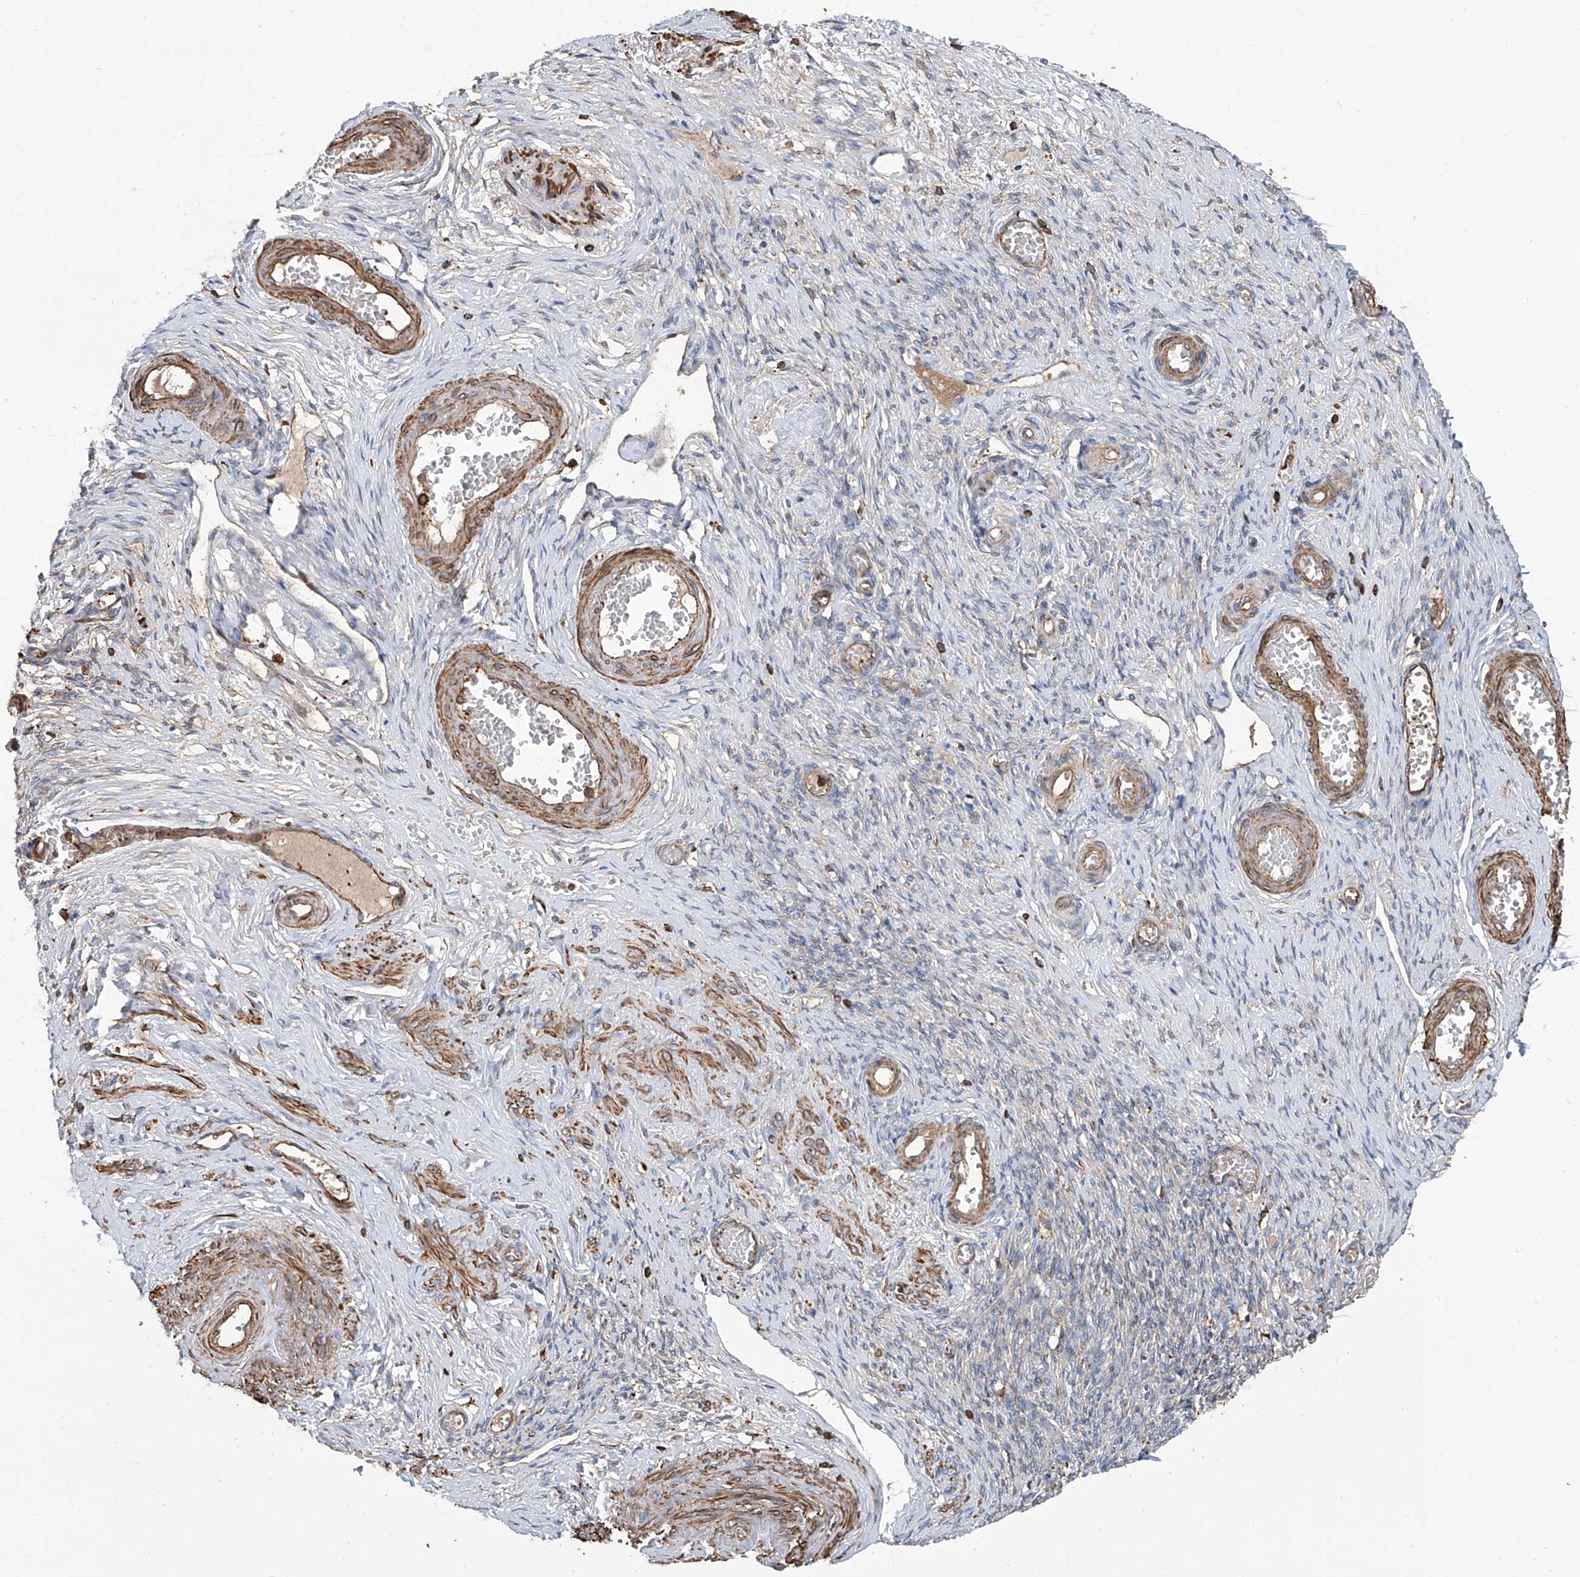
{"staining": {"intensity": "negative", "quantity": "none", "location": "none"}, "tissue": "adipose tissue", "cell_type": "Adipocytes", "image_type": "normal", "snomed": [{"axis": "morphology", "description": "Normal tissue, NOS"}, {"axis": "topography", "description": "Vascular tissue"}, {"axis": "topography", "description": "Fallopian tube"}, {"axis": "topography", "description": "Ovary"}], "caption": "DAB (3,3'-diaminobenzidine) immunohistochemical staining of benign human adipose tissue exhibits no significant positivity in adipocytes.", "gene": "PIEZO2", "patient": {"sex": "female", "age": 67}}